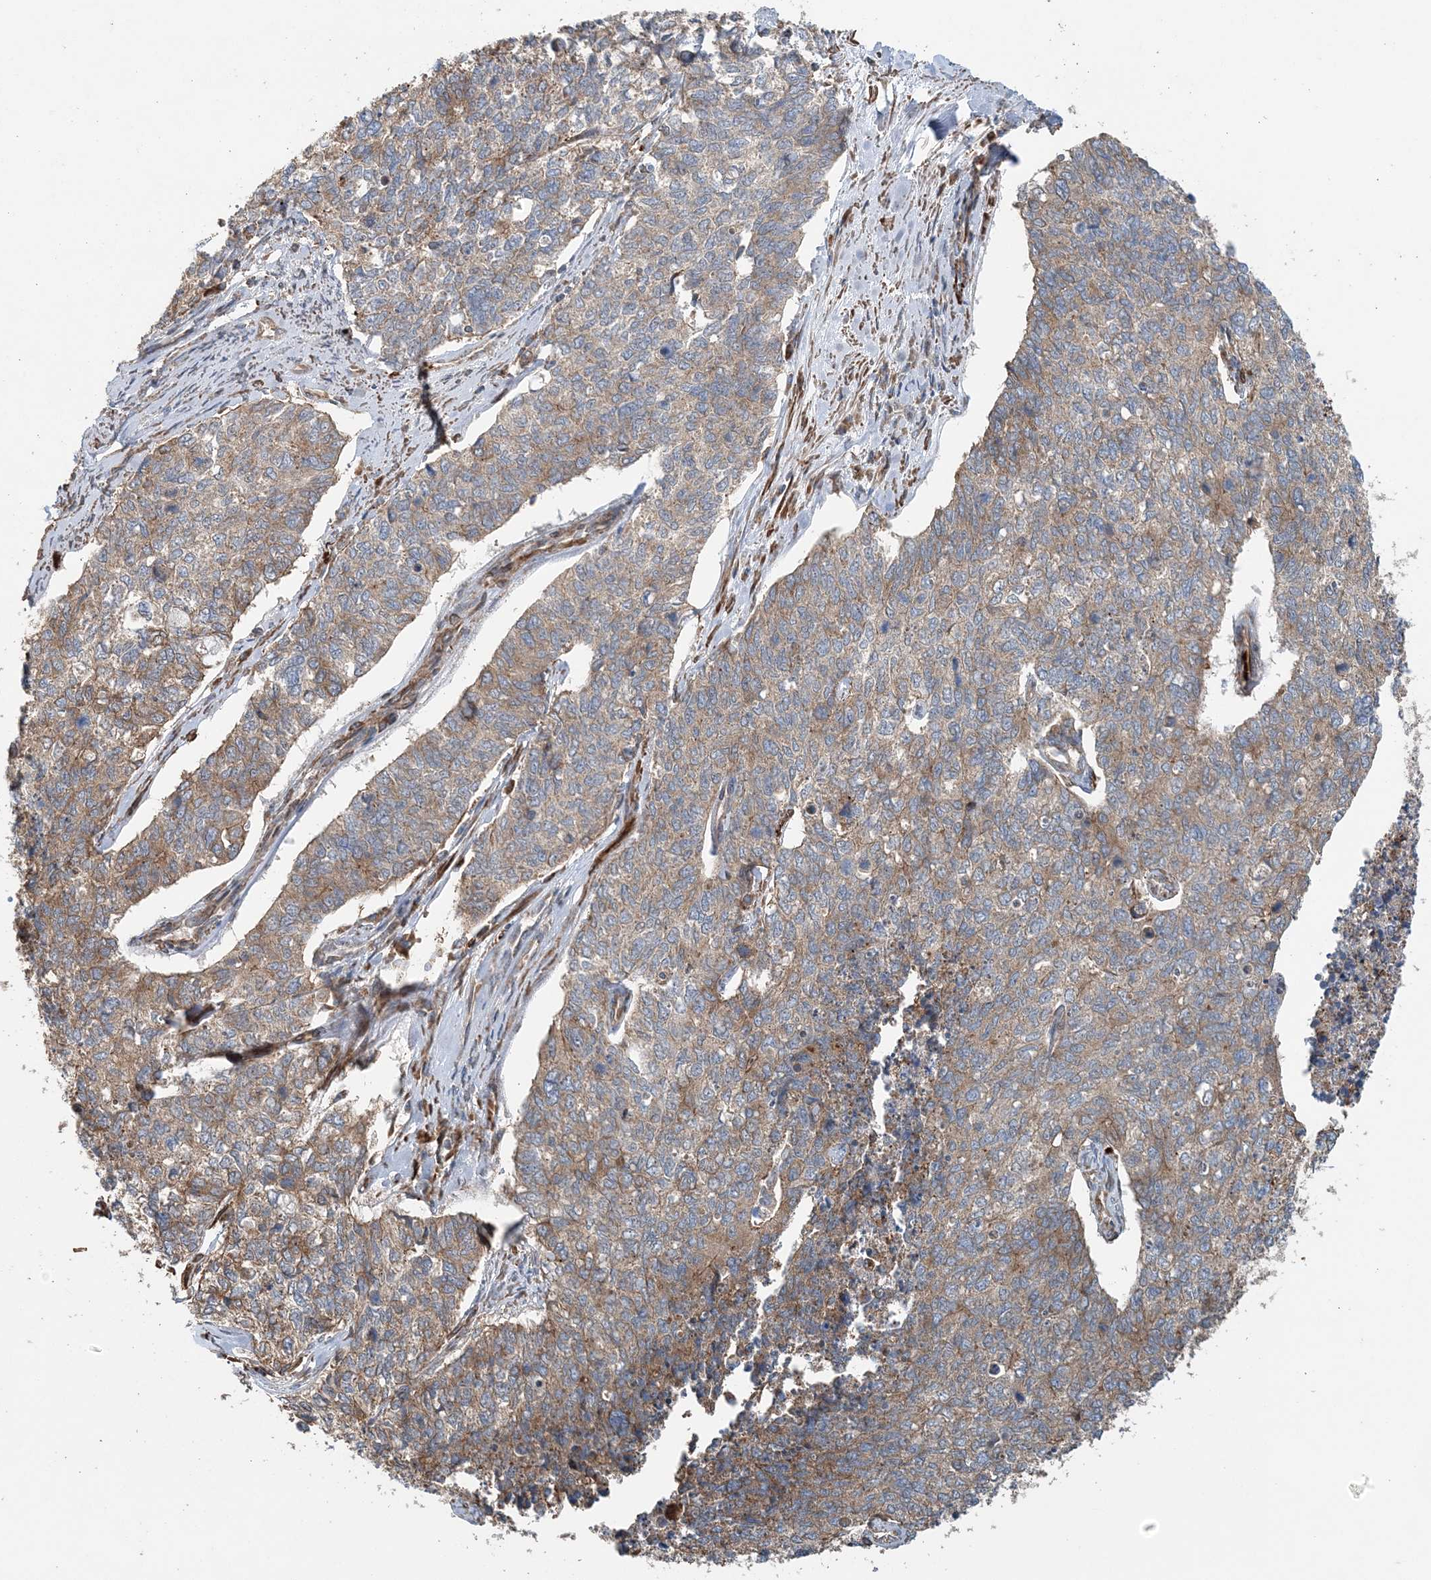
{"staining": {"intensity": "weak", "quantity": ">75%", "location": "cytoplasmic/membranous"}, "tissue": "cervical cancer", "cell_type": "Tumor cells", "image_type": "cancer", "snomed": [{"axis": "morphology", "description": "Squamous cell carcinoma, NOS"}, {"axis": "topography", "description": "Cervix"}], "caption": "There is low levels of weak cytoplasmic/membranous staining in tumor cells of cervical squamous cell carcinoma, as demonstrated by immunohistochemical staining (brown color).", "gene": "TTI1", "patient": {"sex": "female", "age": 63}}